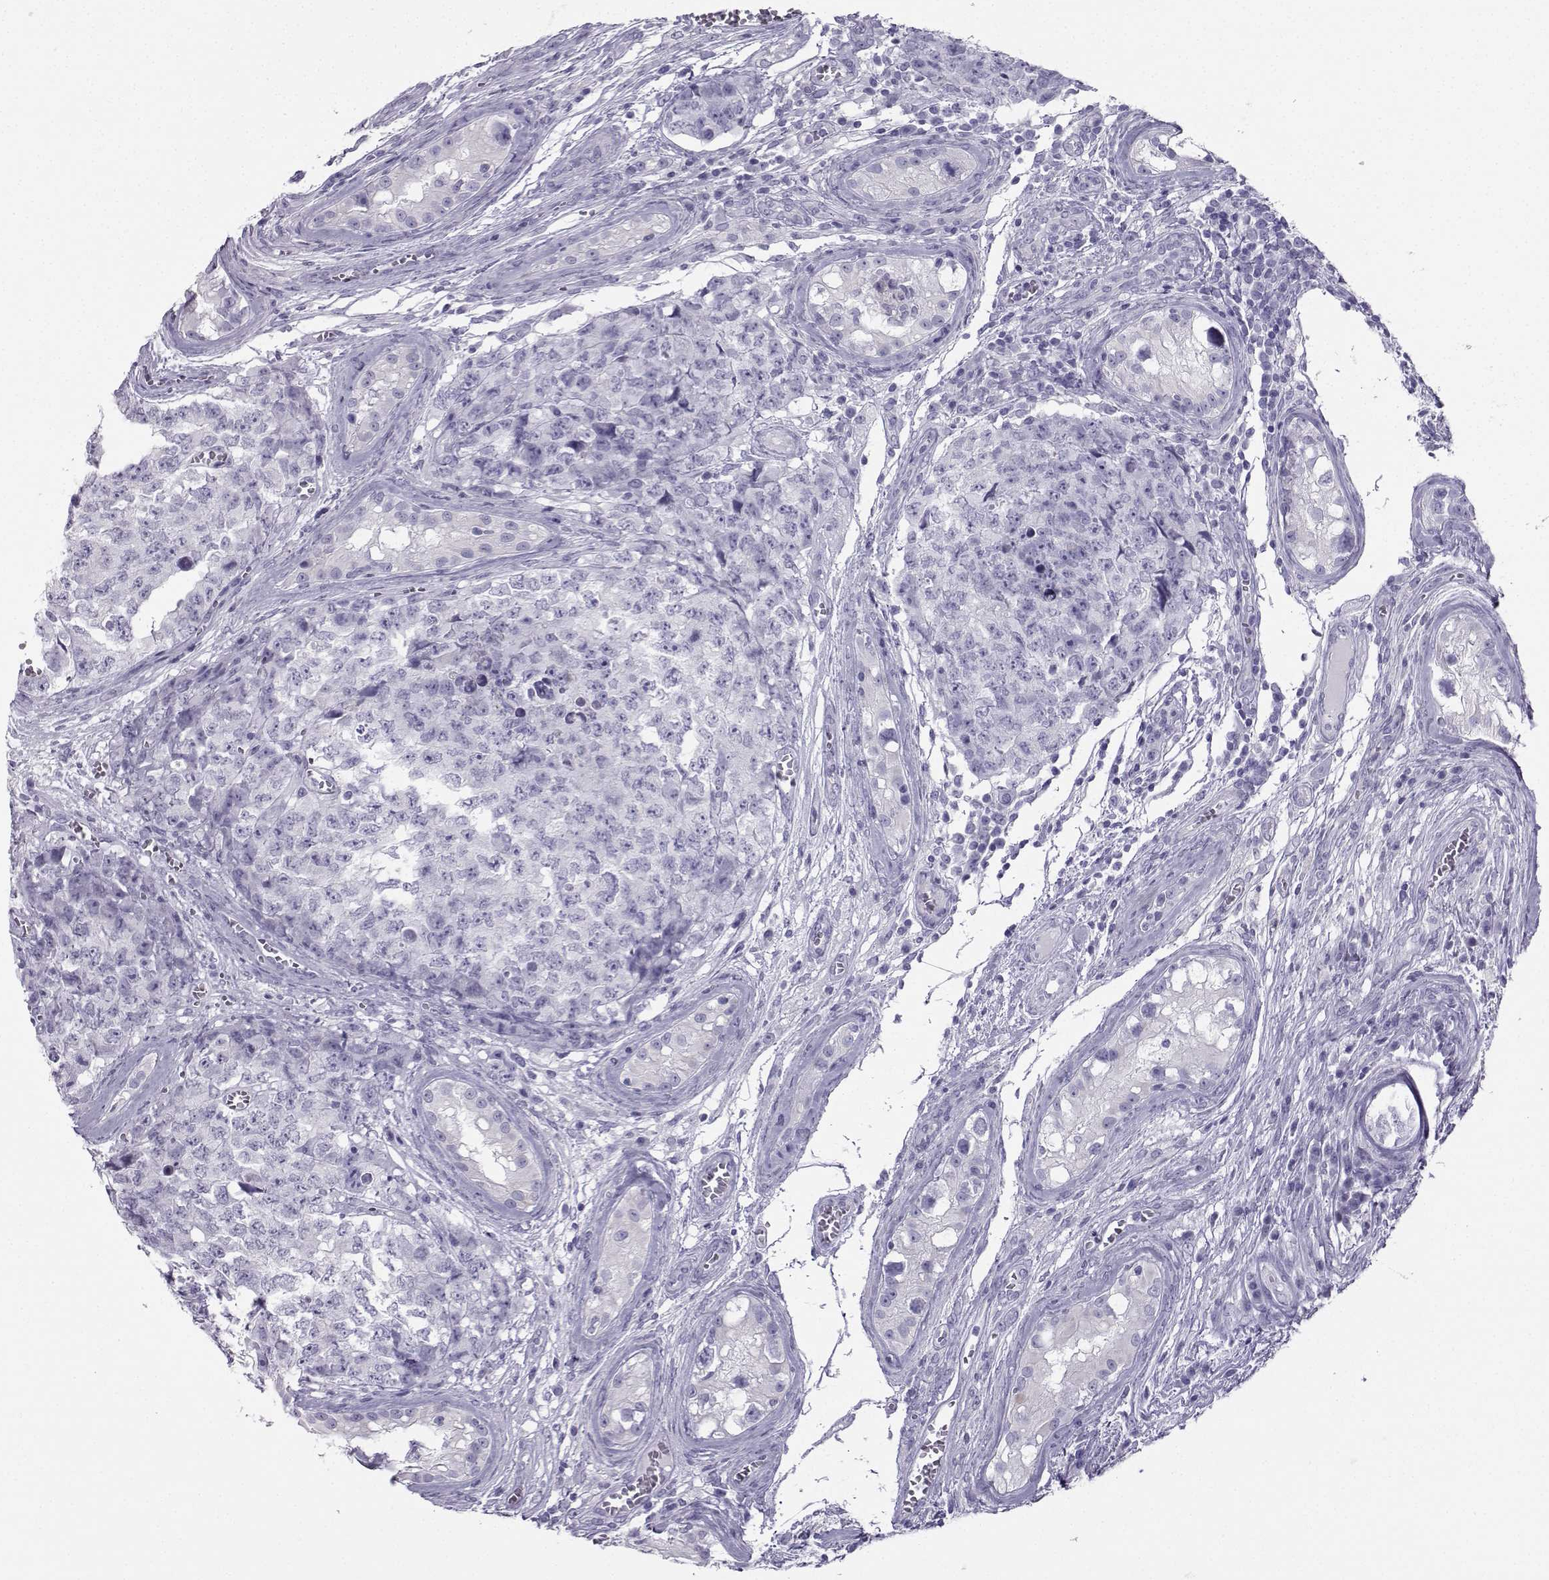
{"staining": {"intensity": "negative", "quantity": "none", "location": "none"}, "tissue": "testis cancer", "cell_type": "Tumor cells", "image_type": "cancer", "snomed": [{"axis": "morphology", "description": "Carcinoma, Embryonal, NOS"}, {"axis": "topography", "description": "Testis"}], "caption": "Immunohistochemistry of human testis embryonal carcinoma displays no staining in tumor cells.", "gene": "NEFL", "patient": {"sex": "male", "age": 23}}